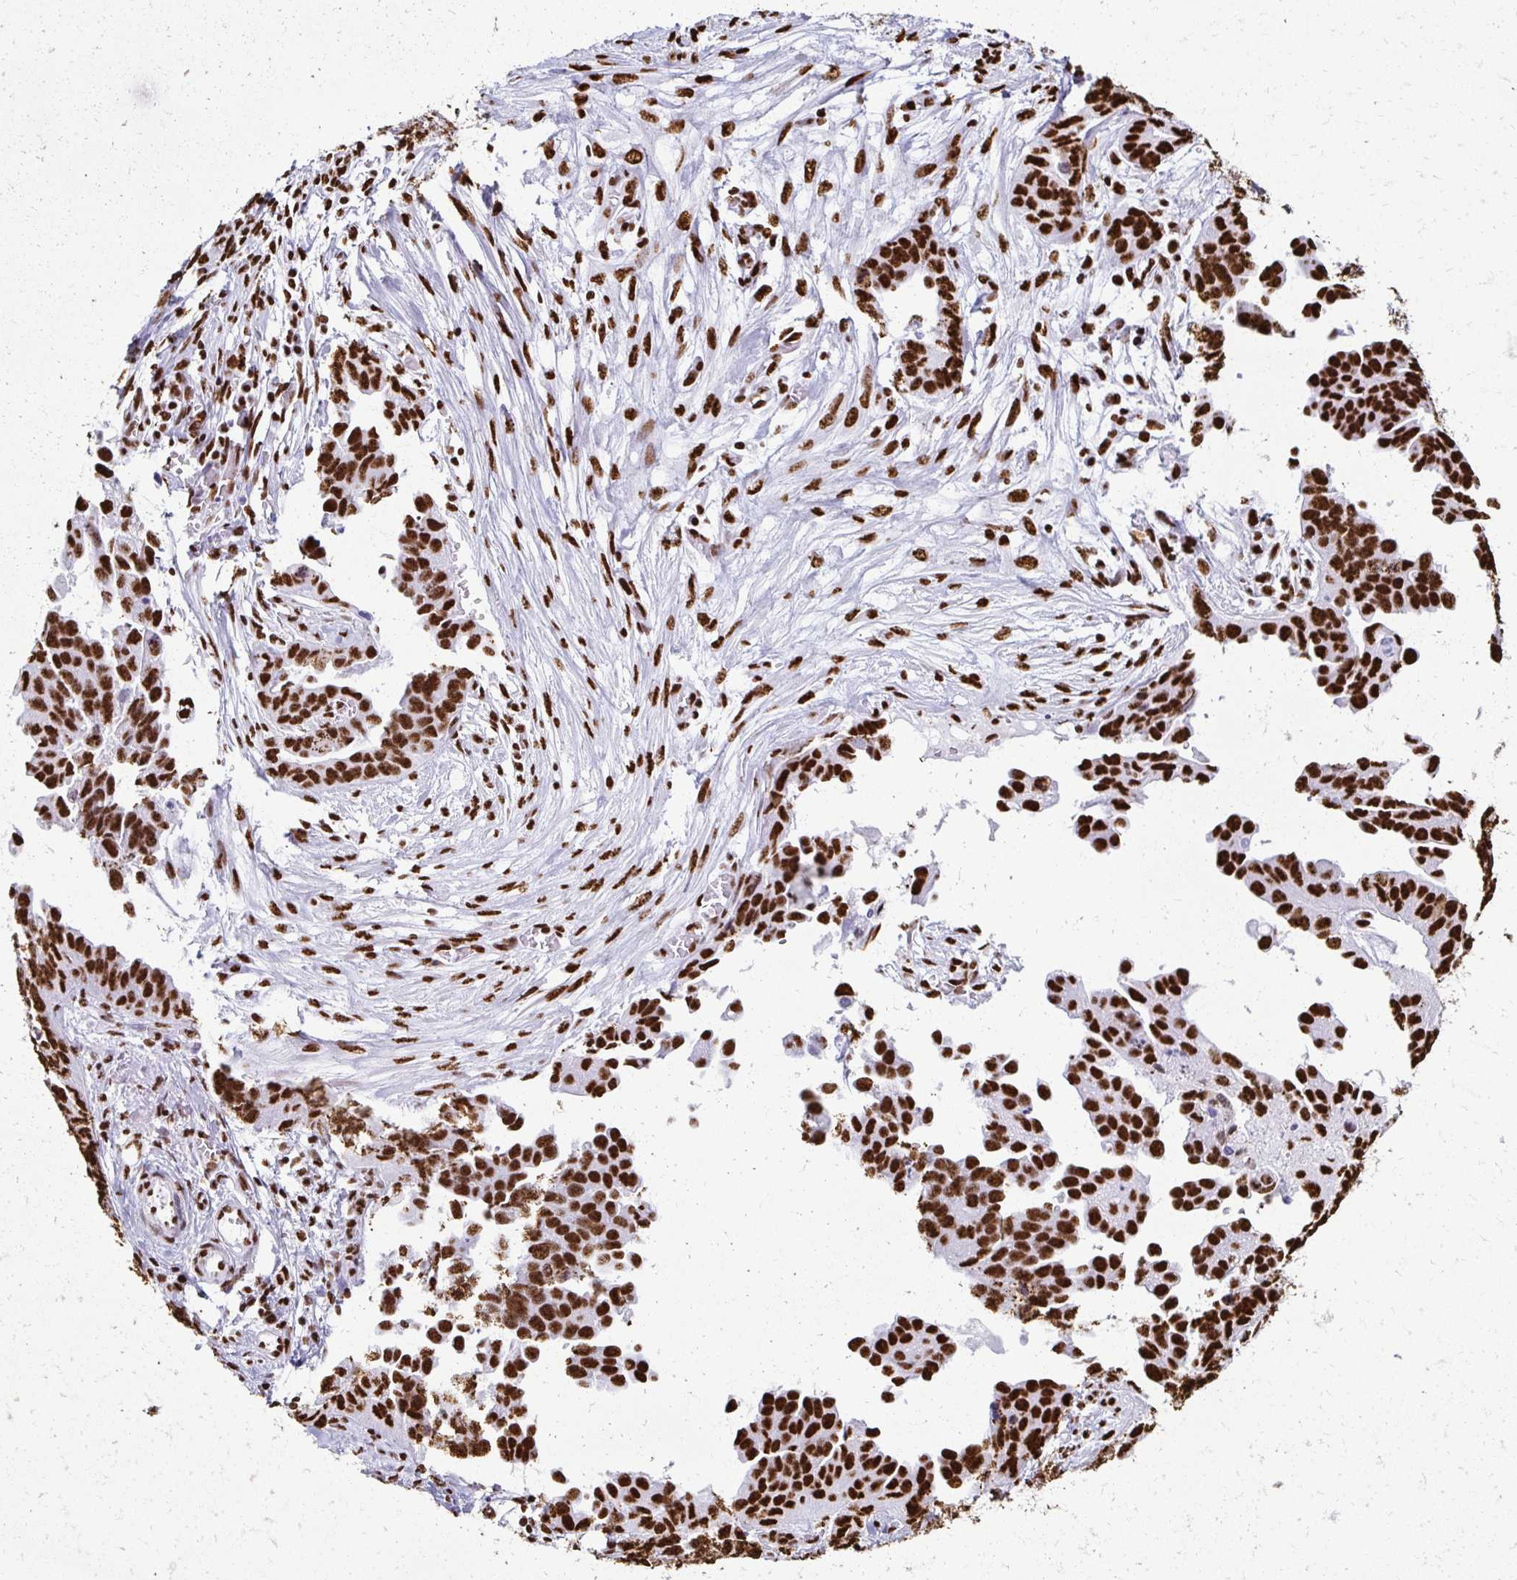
{"staining": {"intensity": "strong", "quantity": ">75%", "location": "nuclear"}, "tissue": "ovarian cancer", "cell_type": "Tumor cells", "image_type": "cancer", "snomed": [{"axis": "morphology", "description": "Cystadenocarcinoma, serous, NOS"}, {"axis": "topography", "description": "Ovary"}], "caption": "Immunohistochemistry histopathology image of neoplastic tissue: ovarian cancer stained using immunohistochemistry (IHC) shows high levels of strong protein expression localized specifically in the nuclear of tumor cells, appearing as a nuclear brown color.", "gene": "NONO", "patient": {"sex": "female", "age": 75}}